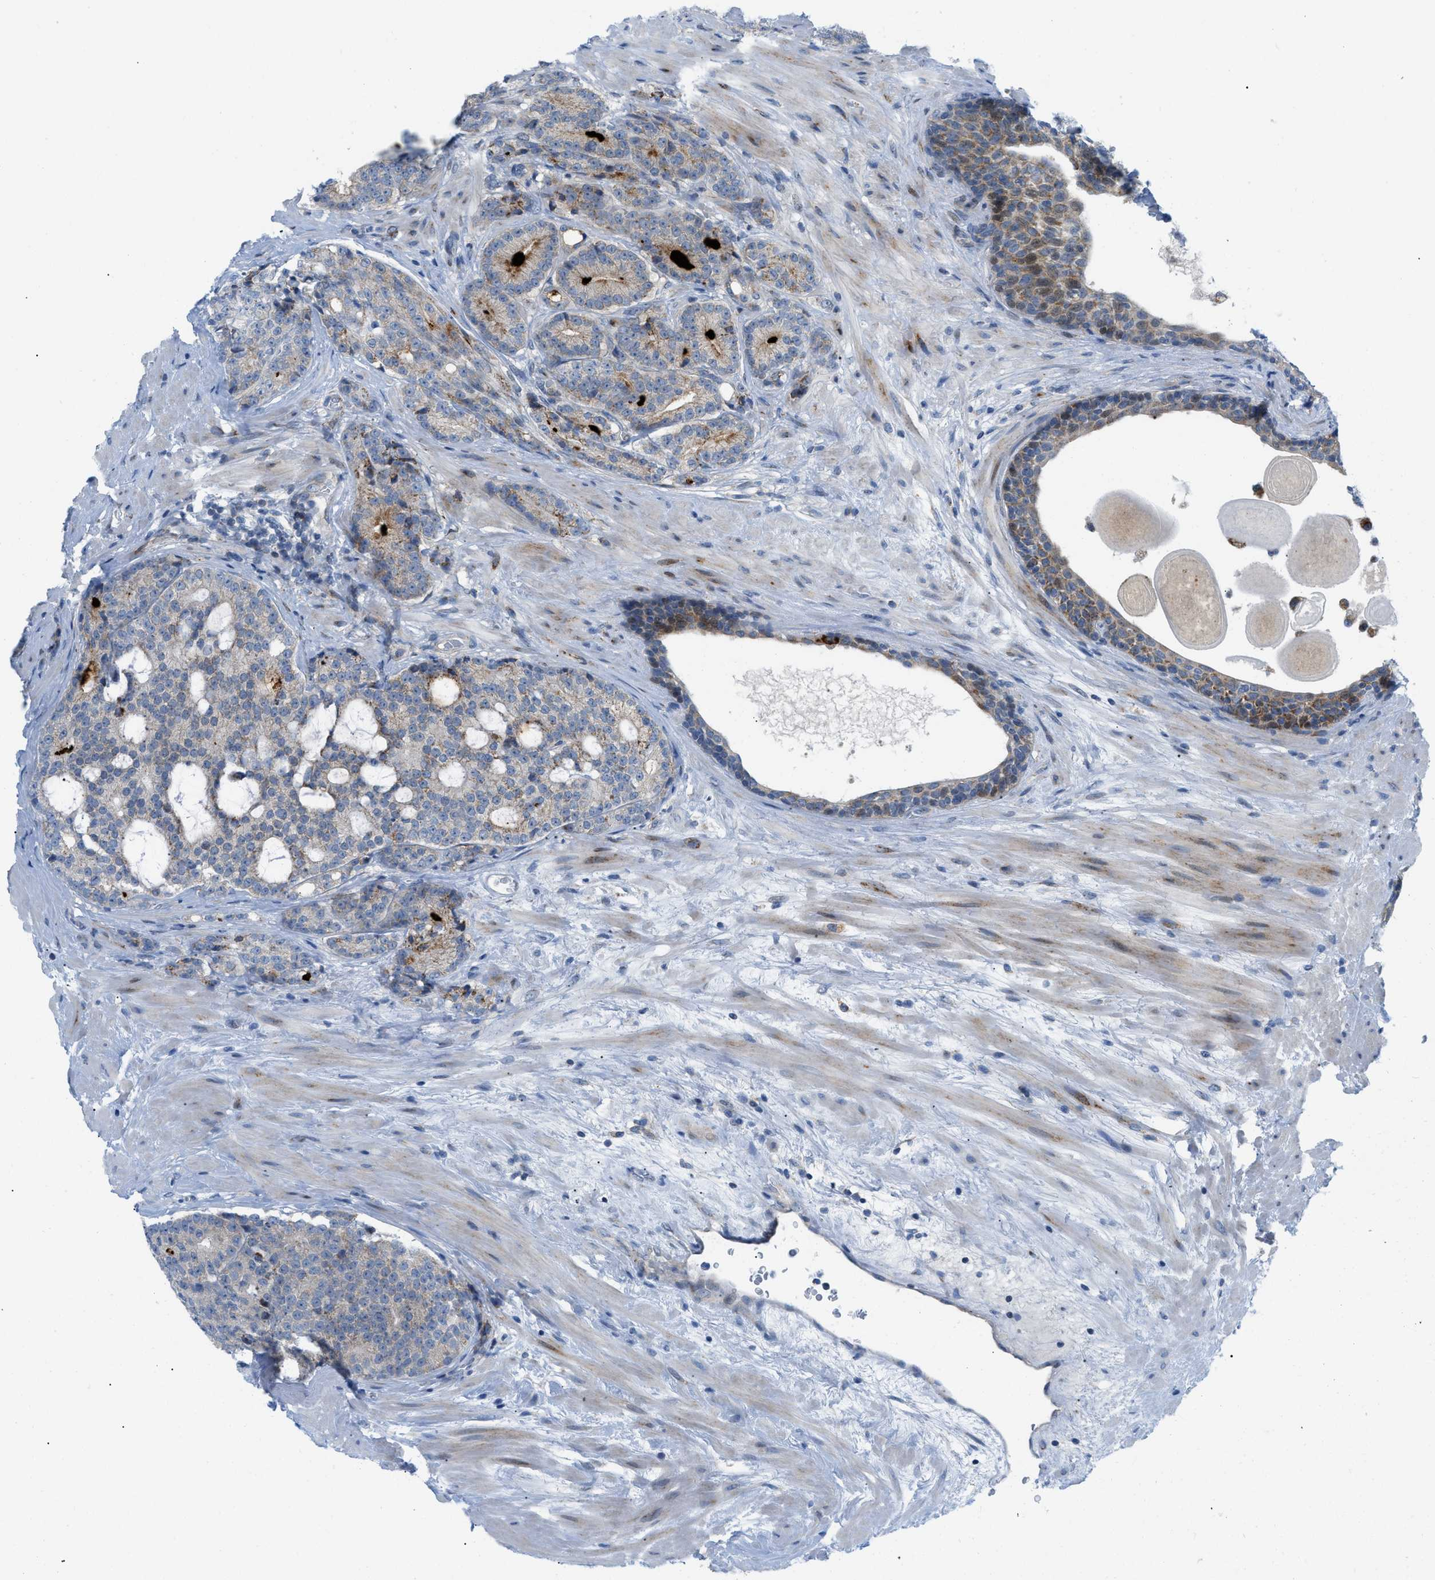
{"staining": {"intensity": "weak", "quantity": "25%-75%", "location": "cytoplasmic/membranous"}, "tissue": "prostate cancer", "cell_type": "Tumor cells", "image_type": "cancer", "snomed": [{"axis": "morphology", "description": "Adenocarcinoma, High grade"}, {"axis": "topography", "description": "Prostate"}], "caption": "Weak cytoplasmic/membranous staining for a protein is seen in approximately 25%-75% of tumor cells of prostate cancer (adenocarcinoma (high-grade)) using immunohistochemistry (IHC).", "gene": "RBBP9", "patient": {"sex": "male", "age": 61}}